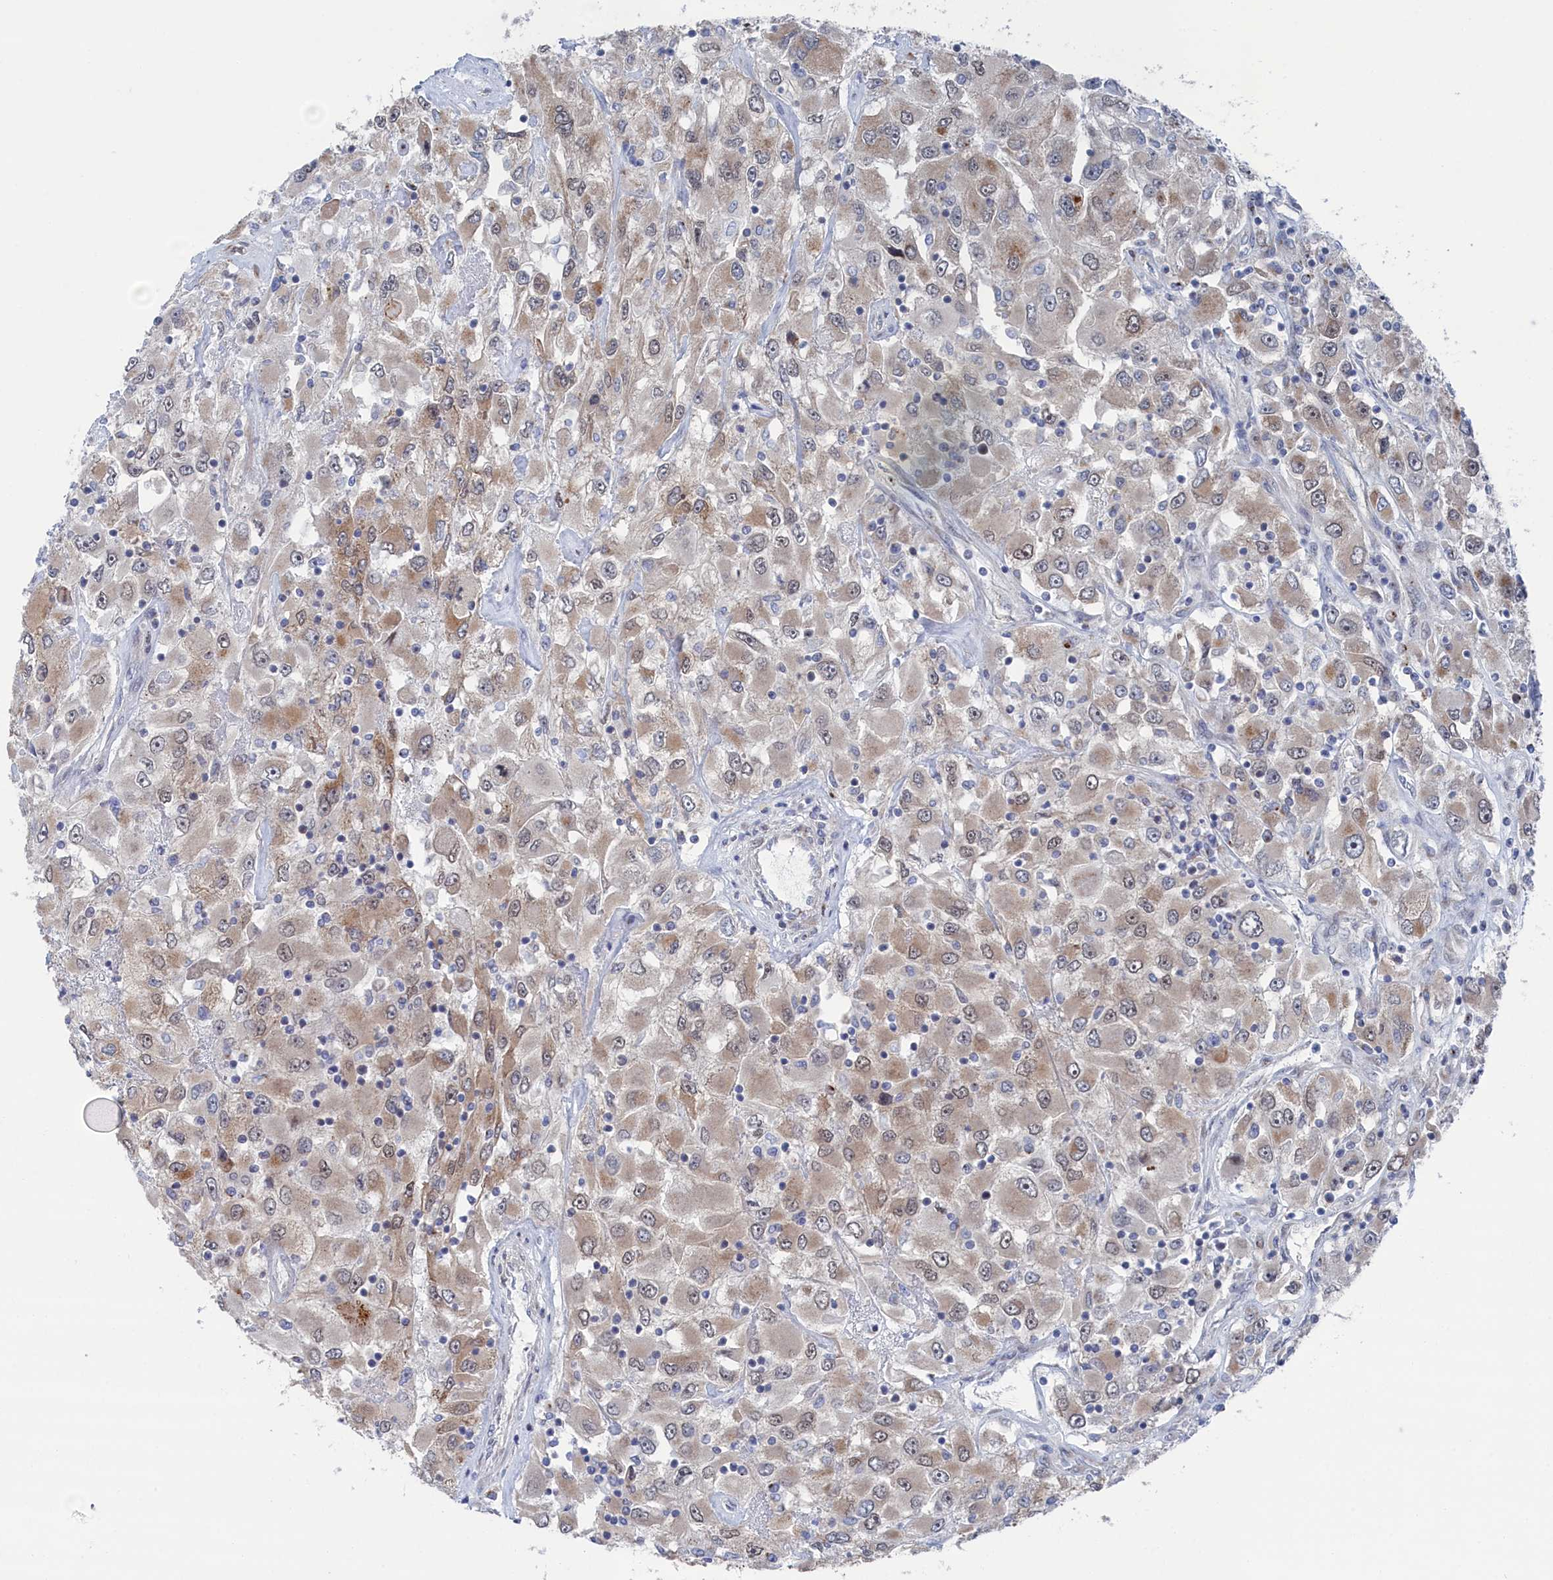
{"staining": {"intensity": "moderate", "quantity": "25%-75%", "location": "cytoplasmic/membranous"}, "tissue": "renal cancer", "cell_type": "Tumor cells", "image_type": "cancer", "snomed": [{"axis": "morphology", "description": "Adenocarcinoma, NOS"}, {"axis": "topography", "description": "Kidney"}], "caption": "Adenocarcinoma (renal) was stained to show a protein in brown. There is medium levels of moderate cytoplasmic/membranous staining in about 25%-75% of tumor cells.", "gene": "IRX1", "patient": {"sex": "female", "age": 52}}